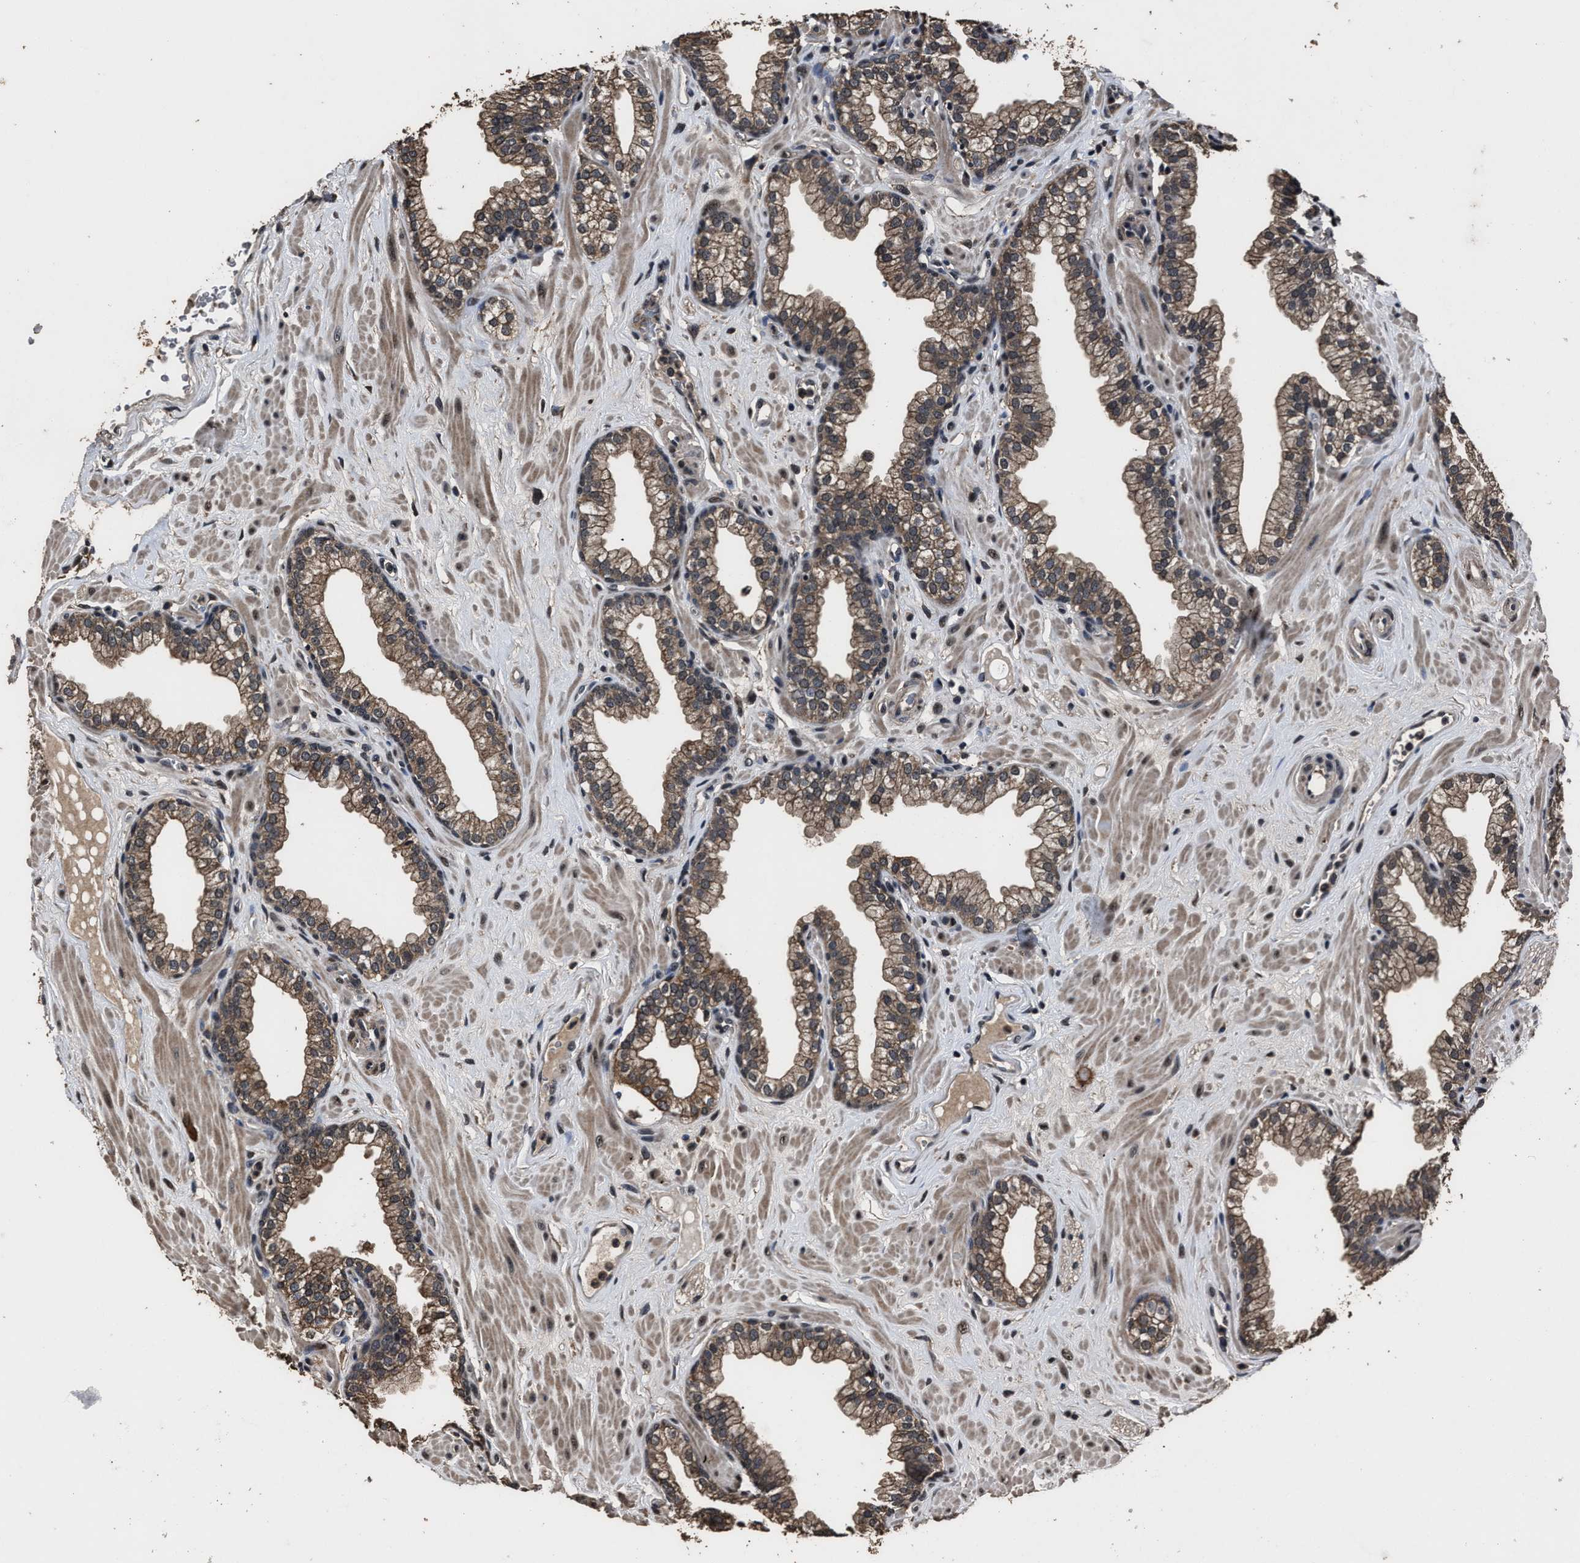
{"staining": {"intensity": "moderate", "quantity": ">75%", "location": "cytoplasmic/membranous"}, "tissue": "prostate", "cell_type": "Glandular cells", "image_type": "normal", "snomed": [{"axis": "morphology", "description": "Normal tissue, NOS"}, {"axis": "morphology", "description": "Urothelial carcinoma, Low grade"}, {"axis": "topography", "description": "Urinary bladder"}, {"axis": "topography", "description": "Prostate"}], "caption": "Immunohistochemical staining of unremarkable human prostate reveals >75% levels of moderate cytoplasmic/membranous protein expression in about >75% of glandular cells.", "gene": "RSBN1L", "patient": {"sex": "male", "age": 60}}